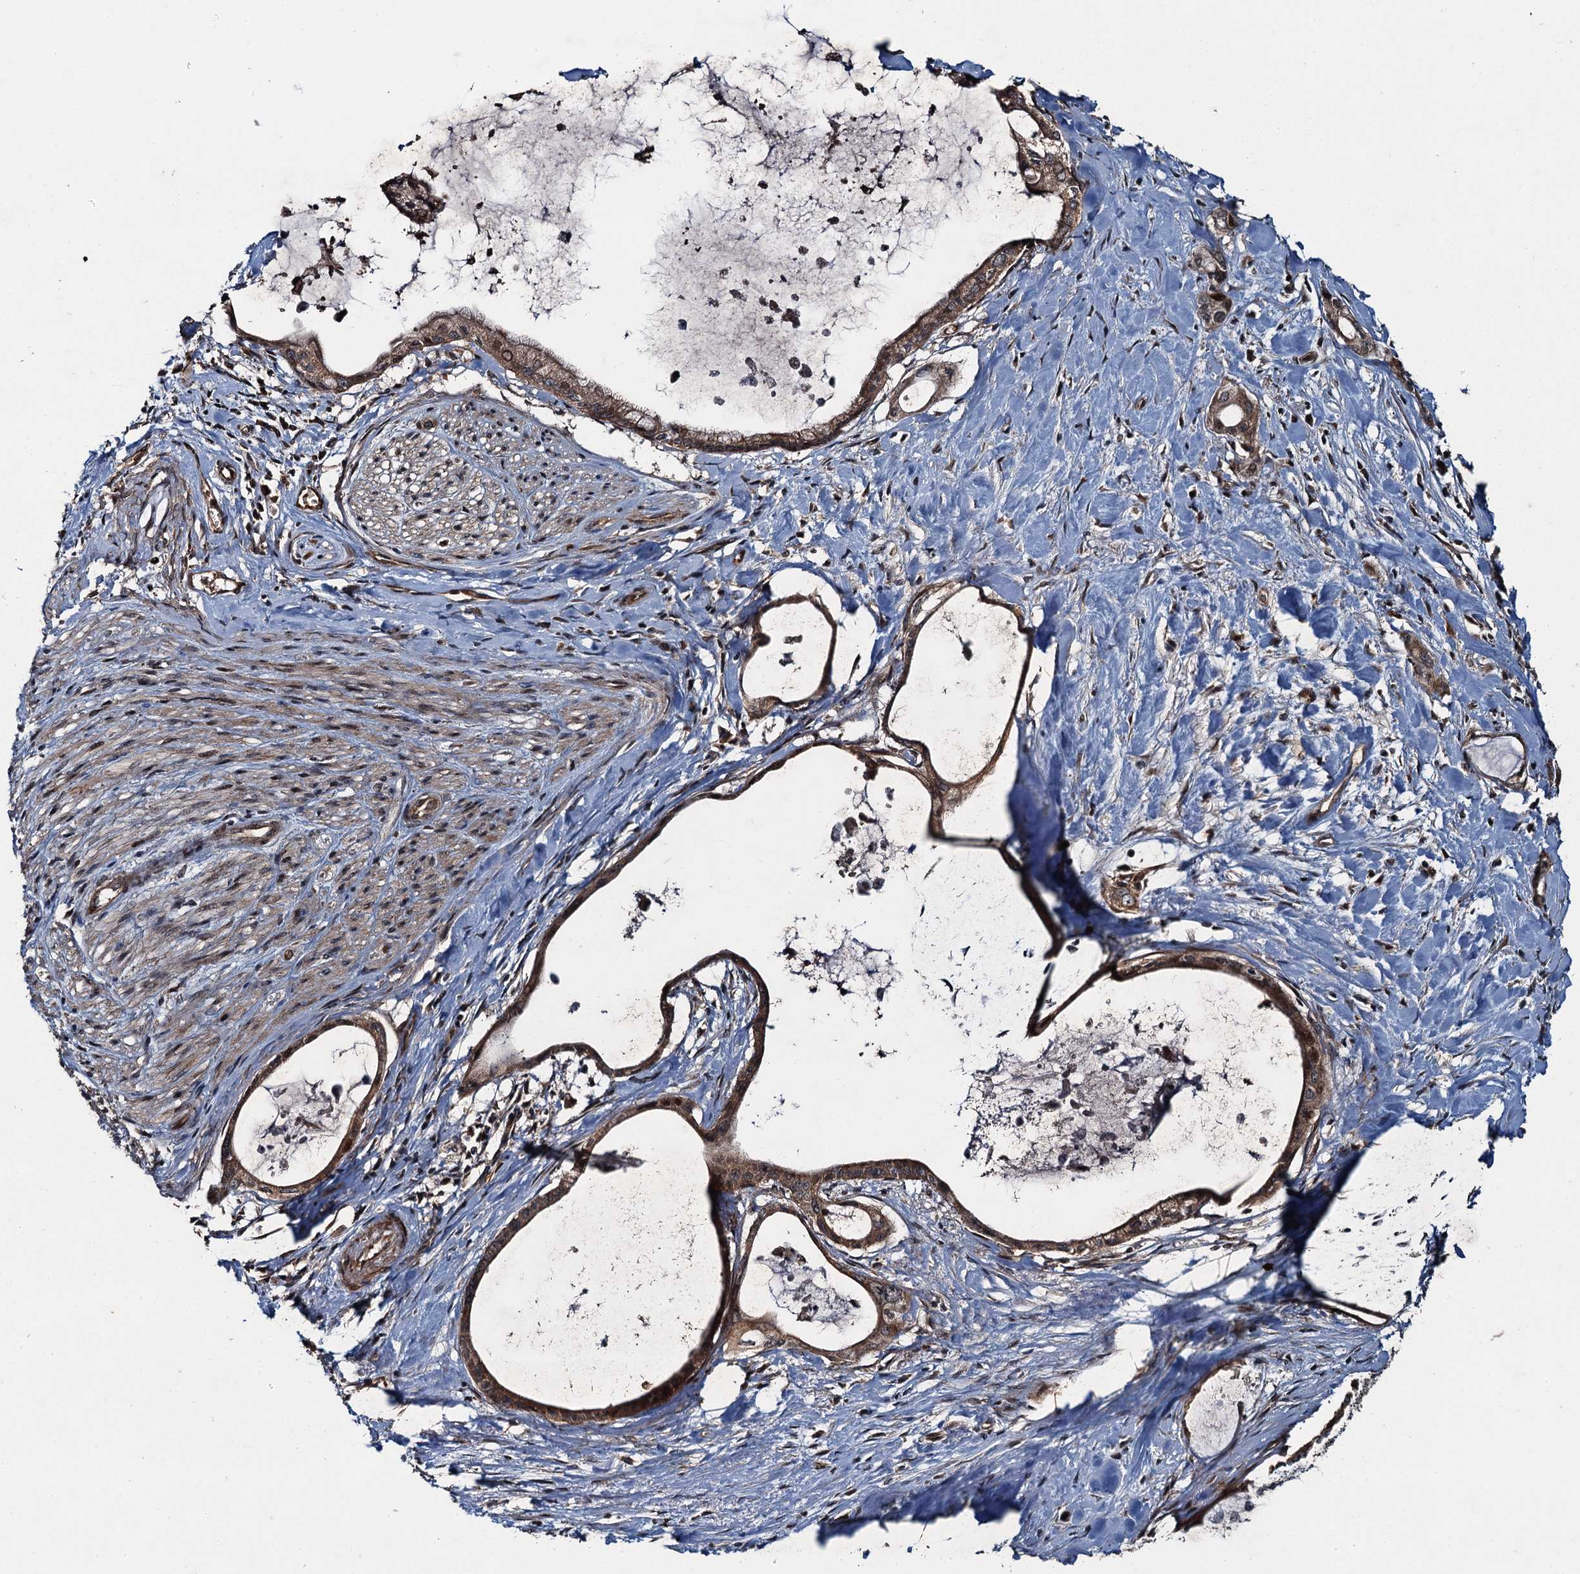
{"staining": {"intensity": "moderate", "quantity": ">75%", "location": "cytoplasmic/membranous,nuclear"}, "tissue": "pancreatic cancer", "cell_type": "Tumor cells", "image_type": "cancer", "snomed": [{"axis": "morphology", "description": "Adenocarcinoma, NOS"}, {"axis": "topography", "description": "Pancreas"}], "caption": "The histopathology image demonstrates staining of pancreatic cancer (adenocarcinoma), revealing moderate cytoplasmic/membranous and nuclear protein positivity (brown color) within tumor cells. The staining is performed using DAB brown chromogen to label protein expression. The nuclei are counter-stained blue using hematoxylin.", "gene": "SNX32", "patient": {"sex": "male", "age": 72}}